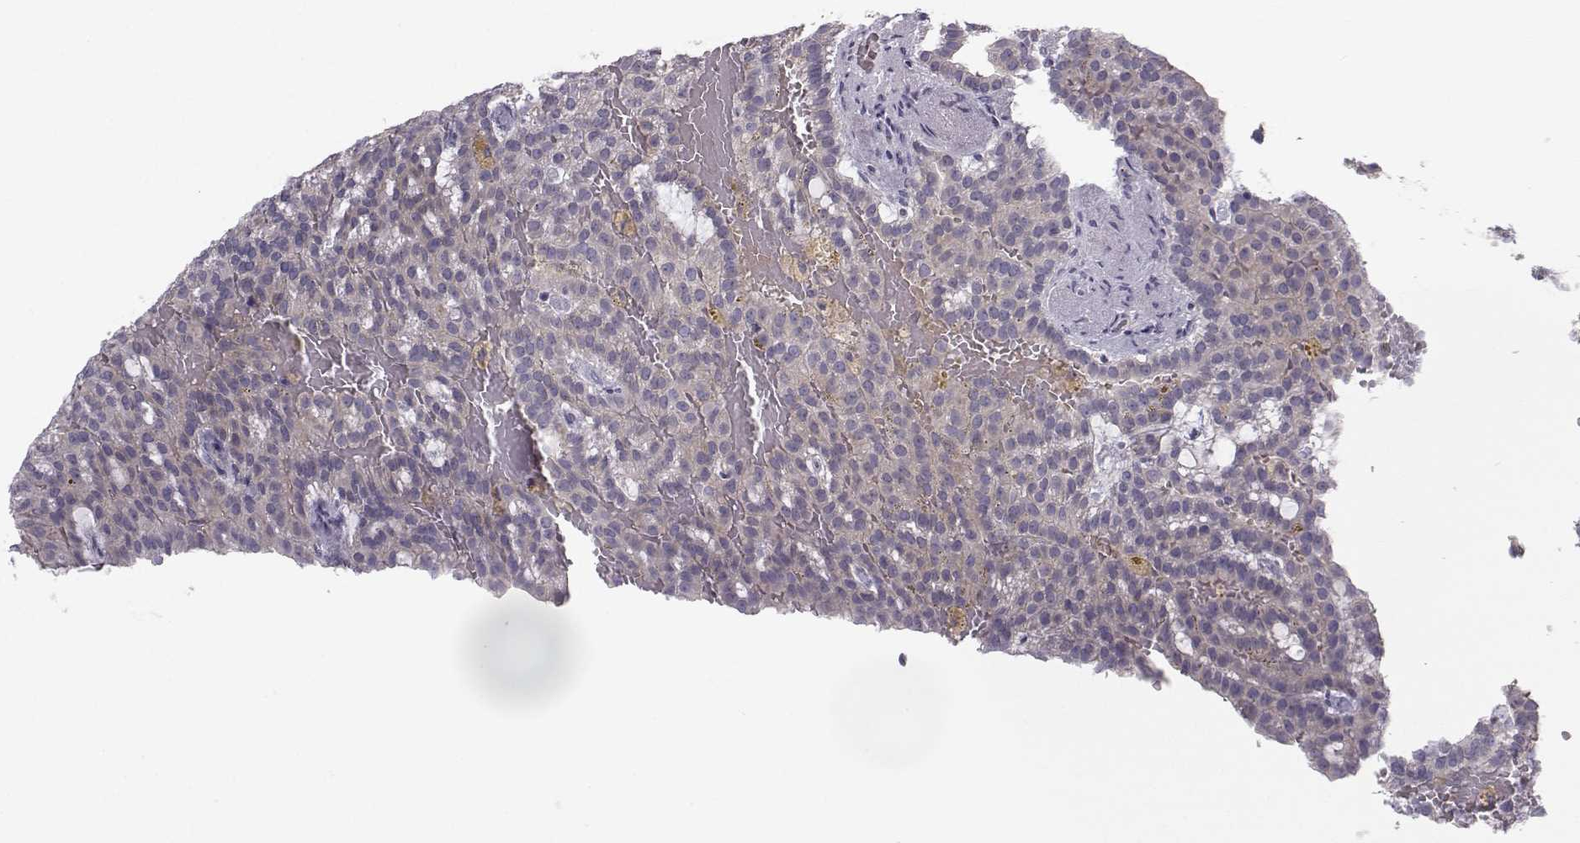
{"staining": {"intensity": "negative", "quantity": "none", "location": "none"}, "tissue": "renal cancer", "cell_type": "Tumor cells", "image_type": "cancer", "snomed": [{"axis": "morphology", "description": "Adenocarcinoma, NOS"}, {"axis": "topography", "description": "Kidney"}], "caption": "High power microscopy histopathology image of an immunohistochemistry photomicrograph of renal adenocarcinoma, revealing no significant staining in tumor cells. Nuclei are stained in blue.", "gene": "GARIN3", "patient": {"sex": "male", "age": 63}}